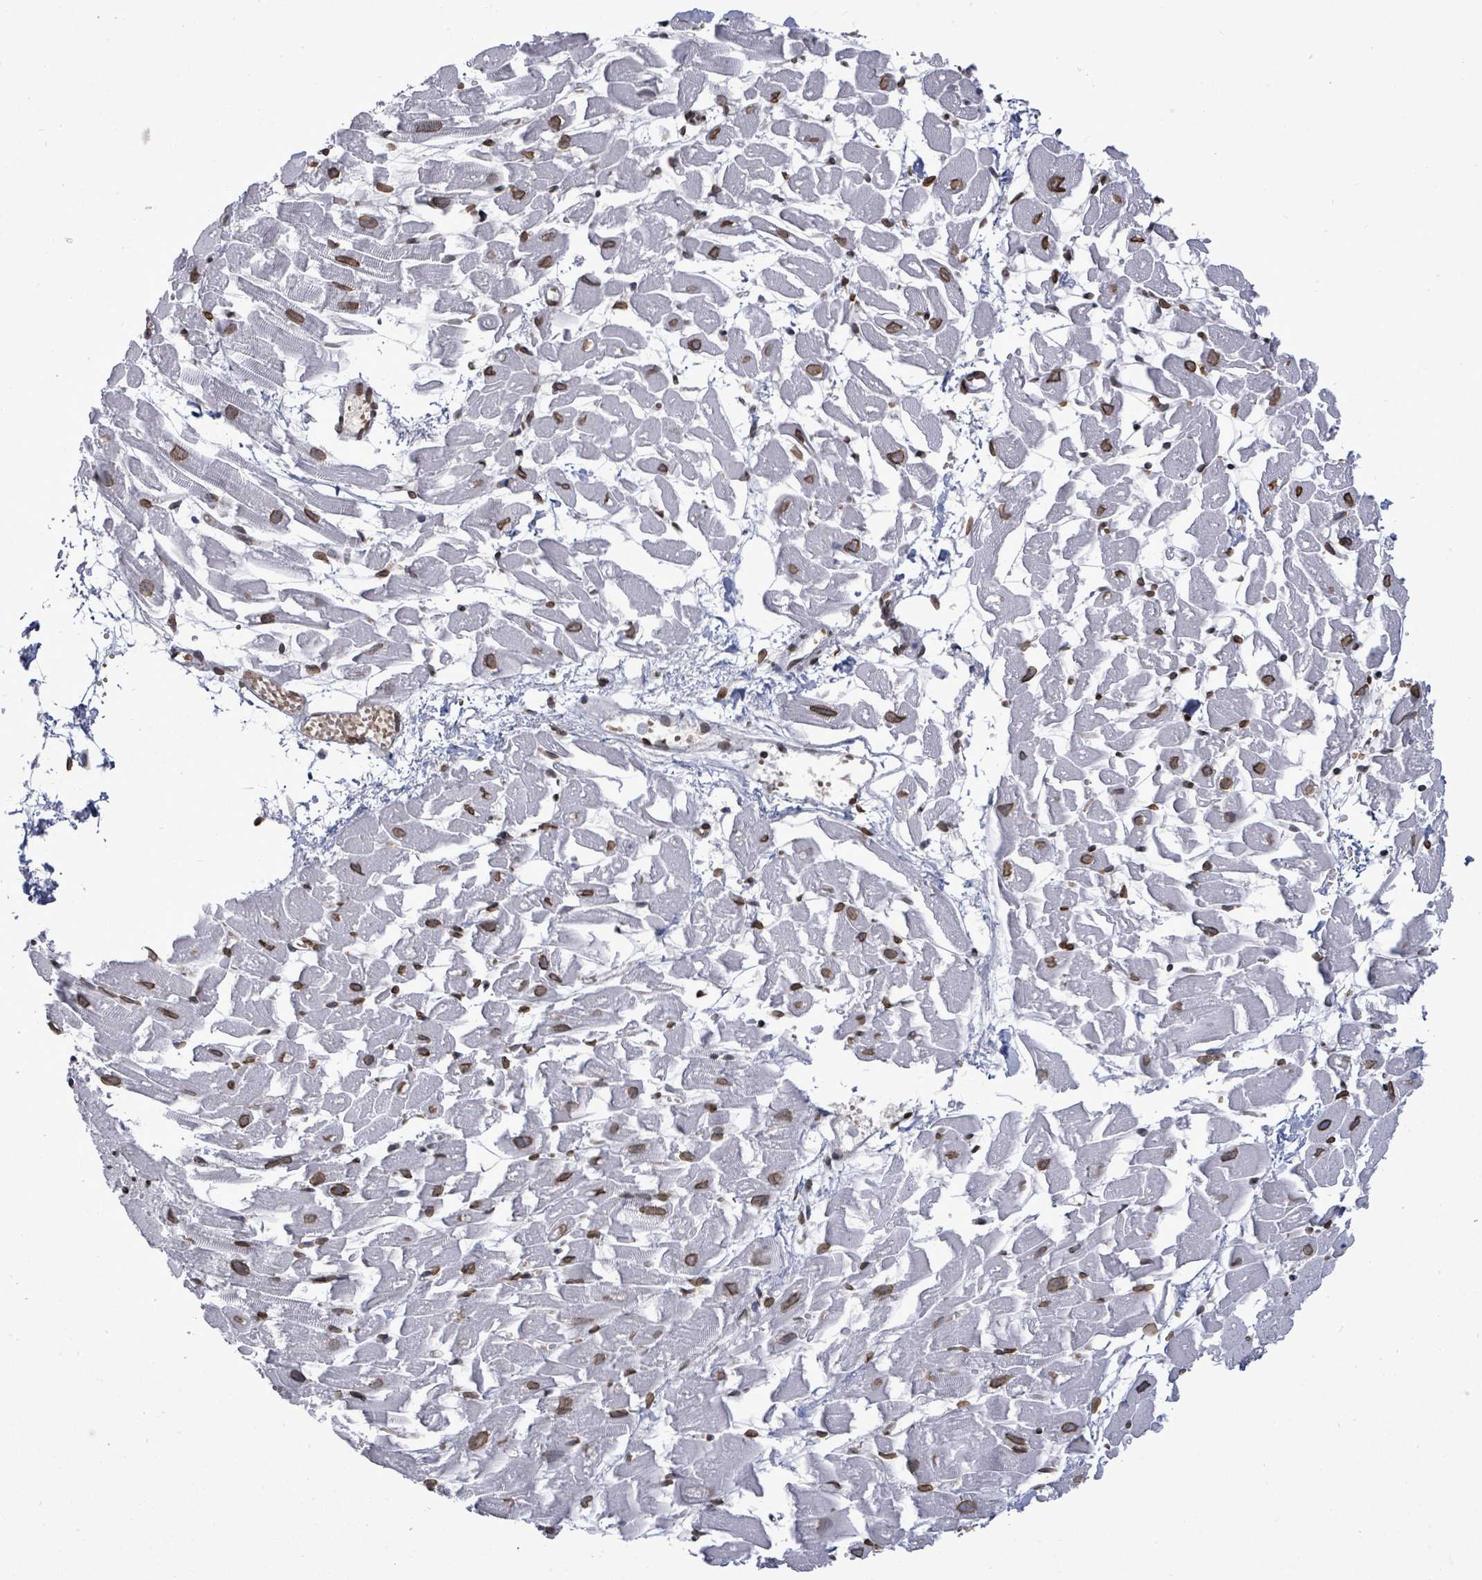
{"staining": {"intensity": "moderate", "quantity": ">75%", "location": "cytoplasmic/membranous,nuclear"}, "tissue": "heart muscle", "cell_type": "Cardiomyocytes", "image_type": "normal", "snomed": [{"axis": "morphology", "description": "Normal tissue, NOS"}, {"axis": "topography", "description": "Heart"}], "caption": "Immunohistochemical staining of benign heart muscle displays moderate cytoplasmic/membranous,nuclear protein positivity in about >75% of cardiomyocytes. The protein is stained brown, and the nuclei are stained in blue (DAB (3,3'-diaminobenzidine) IHC with brightfield microscopy, high magnification).", "gene": "ARFGAP1", "patient": {"sex": "female", "age": 64}}